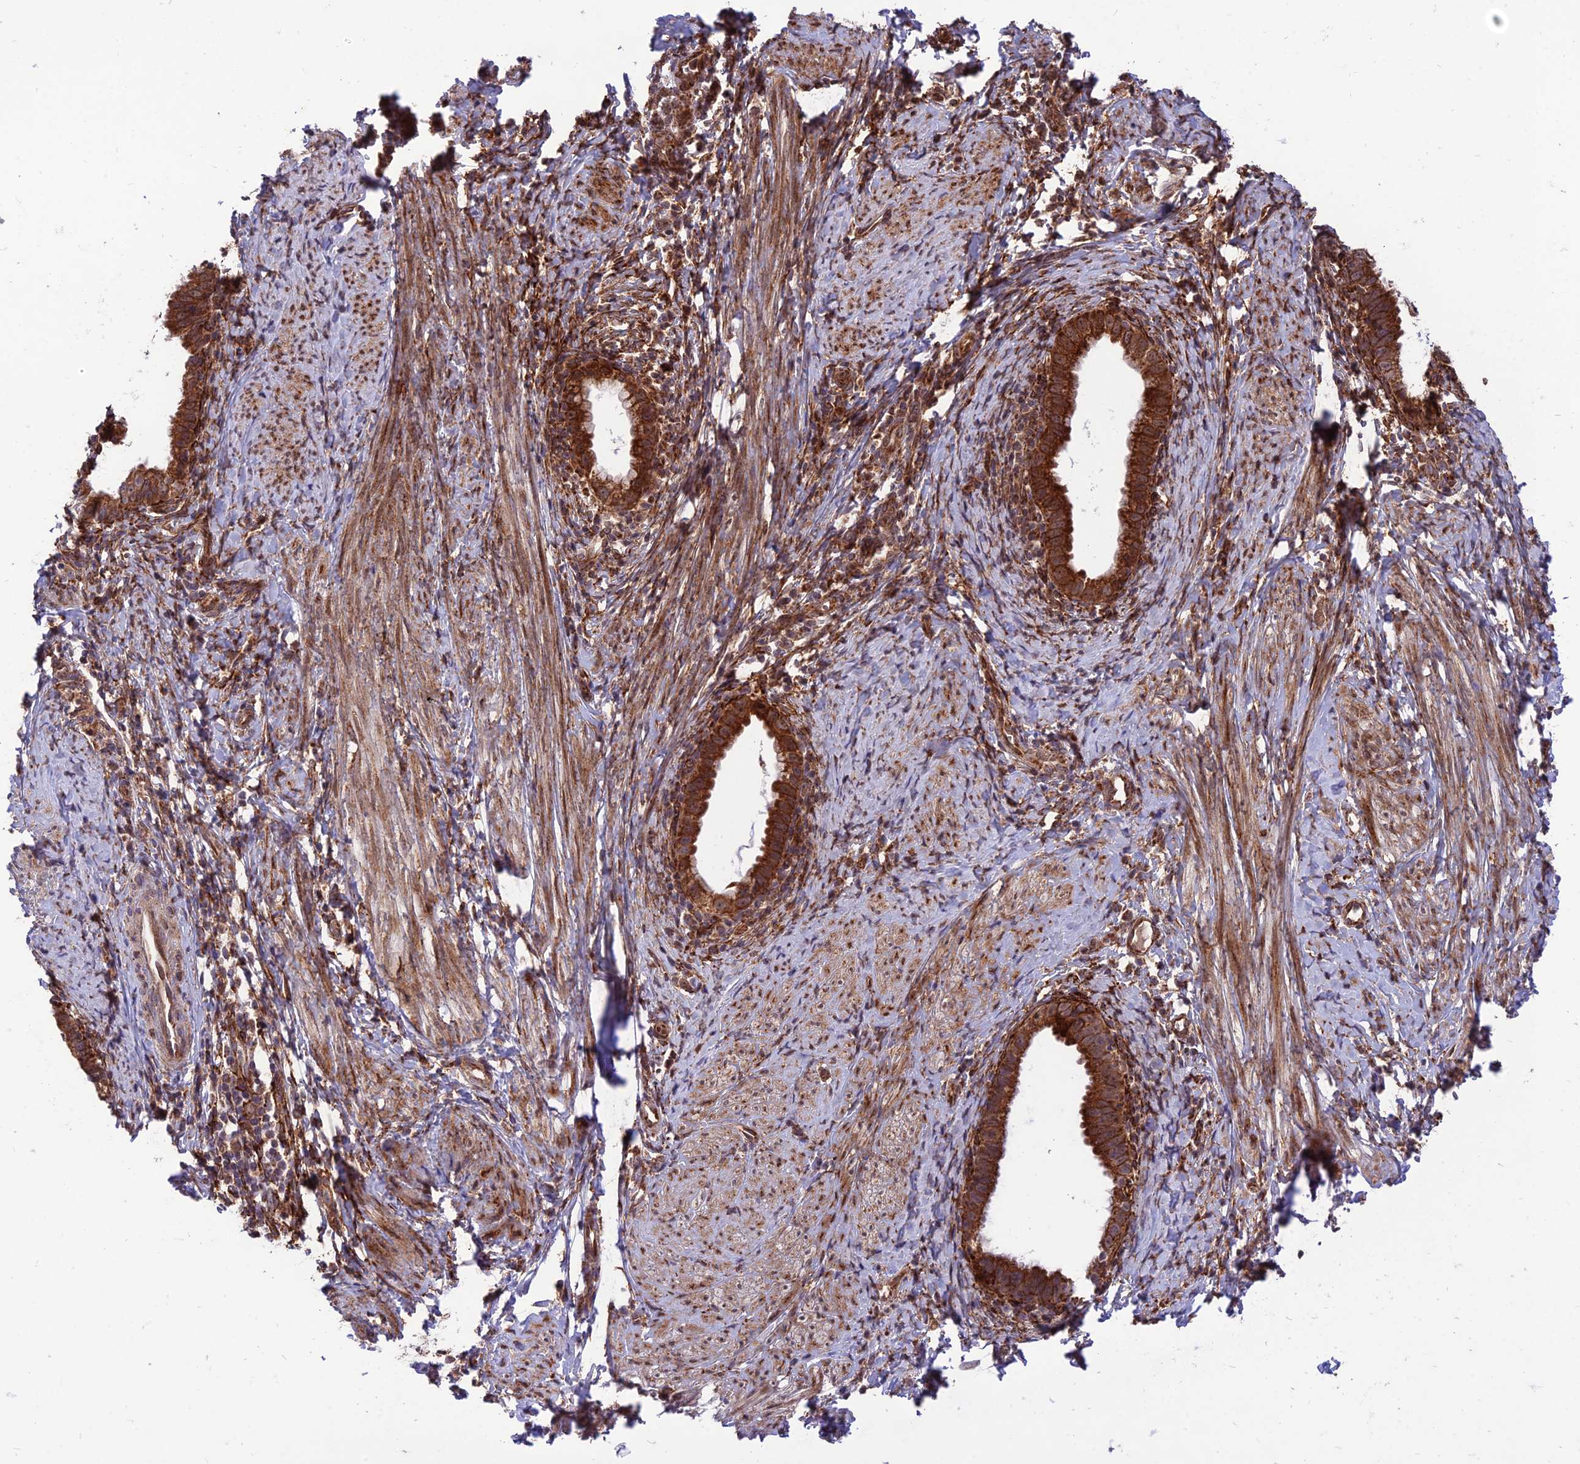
{"staining": {"intensity": "strong", "quantity": ">75%", "location": "cytoplasmic/membranous,nuclear"}, "tissue": "cervical cancer", "cell_type": "Tumor cells", "image_type": "cancer", "snomed": [{"axis": "morphology", "description": "Adenocarcinoma, NOS"}, {"axis": "topography", "description": "Cervix"}], "caption": "Immunohistochemistry (IHC) photomicrograph of cervical cancer (adenocarcinoma) stained for a protein (brown), which displays high levels of strong cytoplasmic/membranous and nuclear positivity in about >75% of tumor cells.", "gene": "CRTAP", "patient": {"sex": "female", "age": 36}}